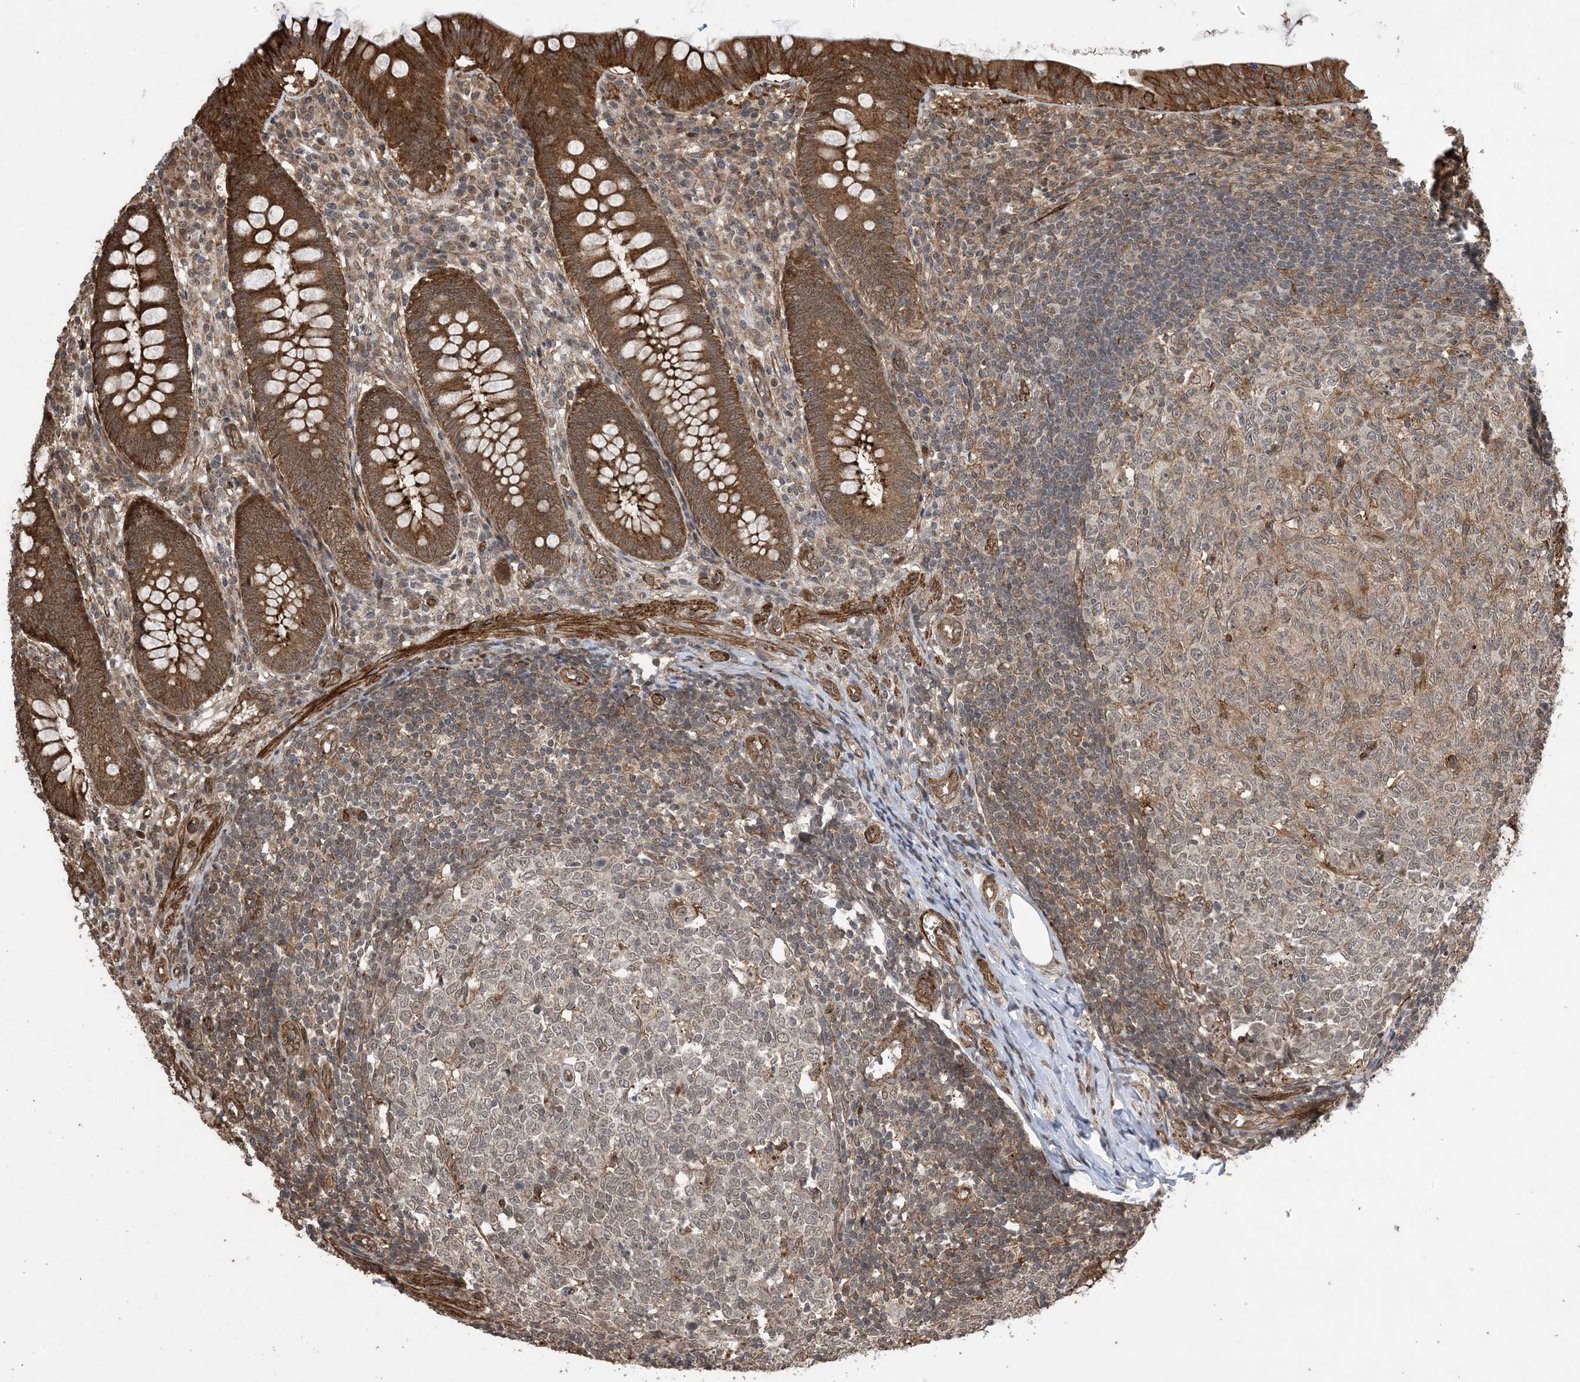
{"staining": {"intensity": "strong", "quantity": ">75%", "location": "cytoplasmic/membranous"}, "tissue": "appendix", "cell_type": "Glandular cells", "image_type": "normal", "snomed": [{"axis": "morphology", "description": "Normal tissue, NOS"}, {"axis": "topography", "description": "Appendix"}], "caption": "Immunohistochemical staining of benign appendix demonstrates >75% levels of strong cytoplasmic/membranous protein expression in approximately >75% of glandular cells.", "gene": "ZNF511", "patient": {"sex": "male", "age": 14}}